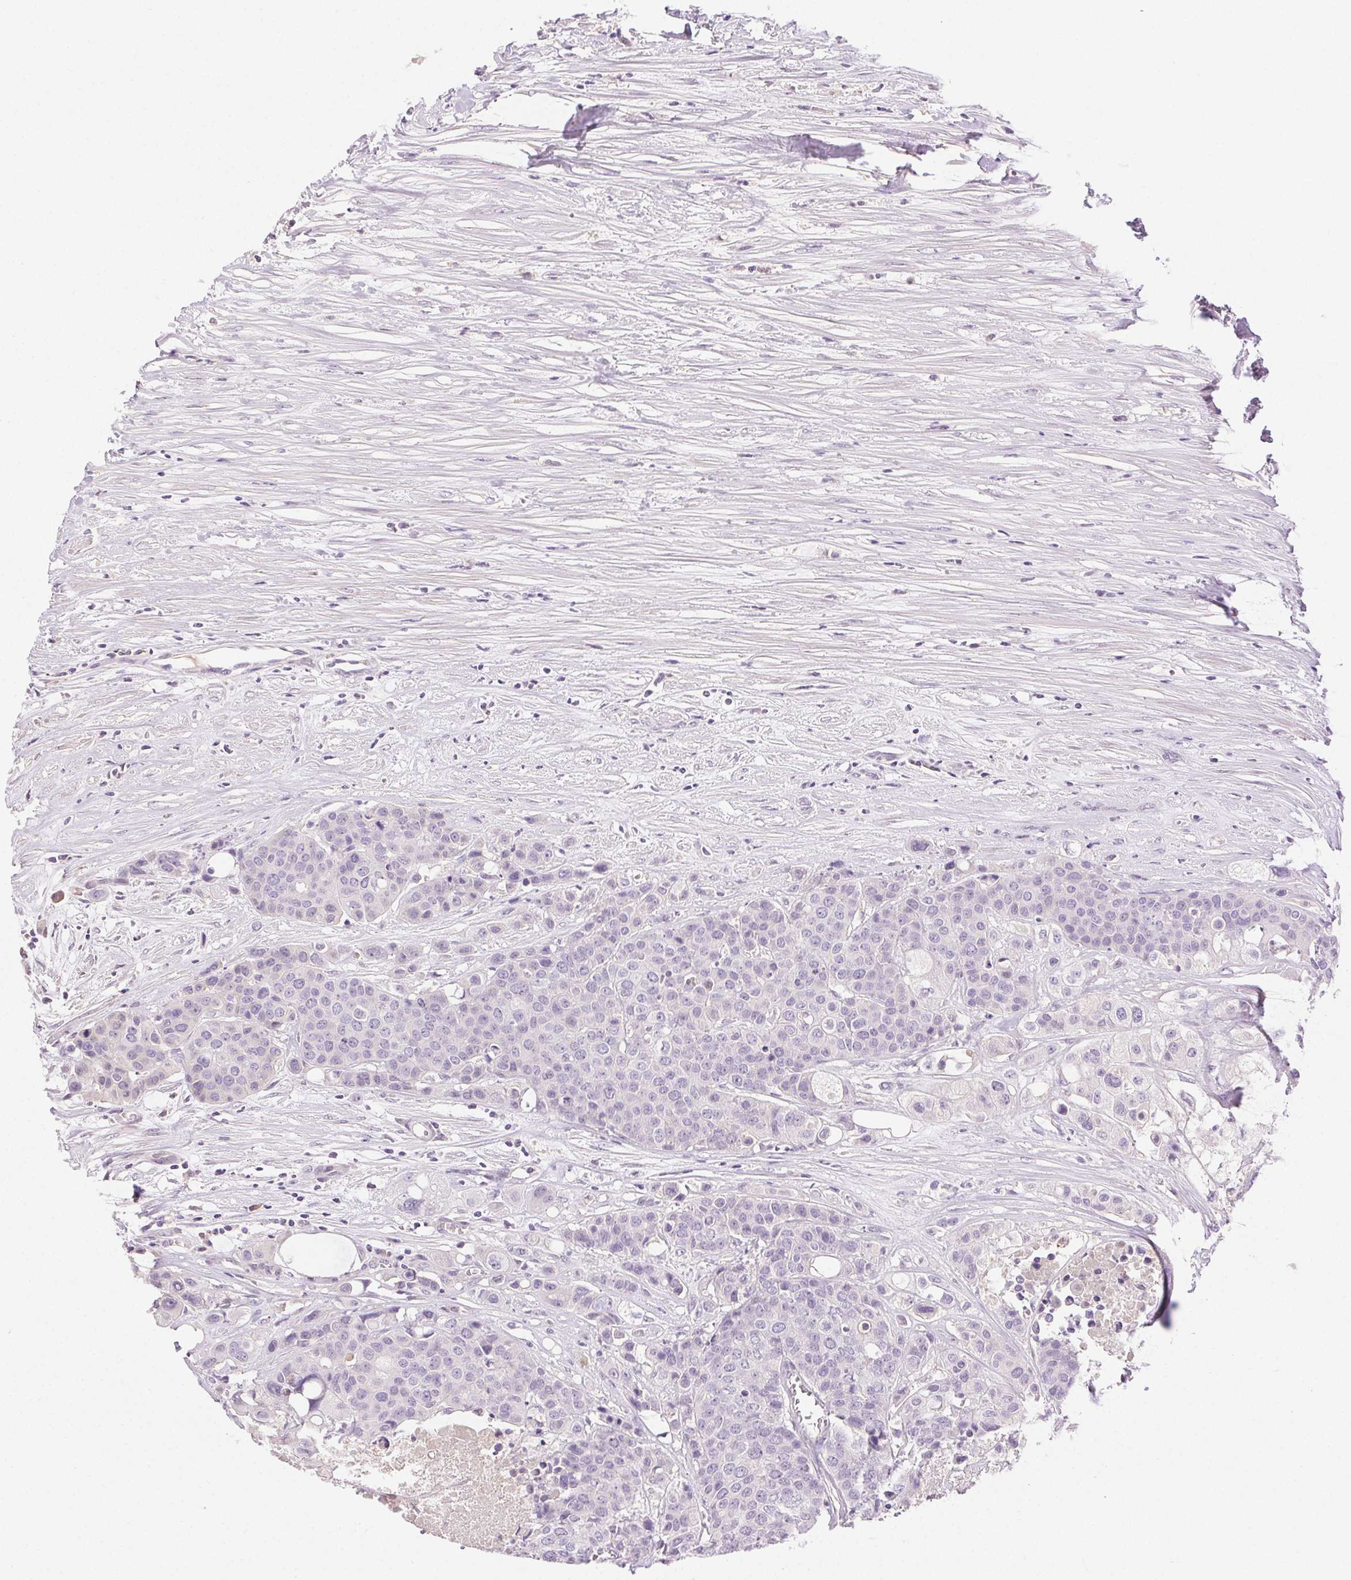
{"staining": {"intensity": "negative", "quantity": "none", "location": "none"}, "tissue": "carcinoid", "cell_type": "Tumor cells", "image_type": "cancer", "snomed": [{"axis": "morphology", "description": "Carcinoid, malignant, NOS"}, {"axis": "topography", "description": "Colon"}], "caption": "Immunohistochemical staining of carcinoid (malignant) exhibits no significant staining in tumor cells.", "gene": "BPIFB2", "patient": {"sex": "male", "age": 81}}